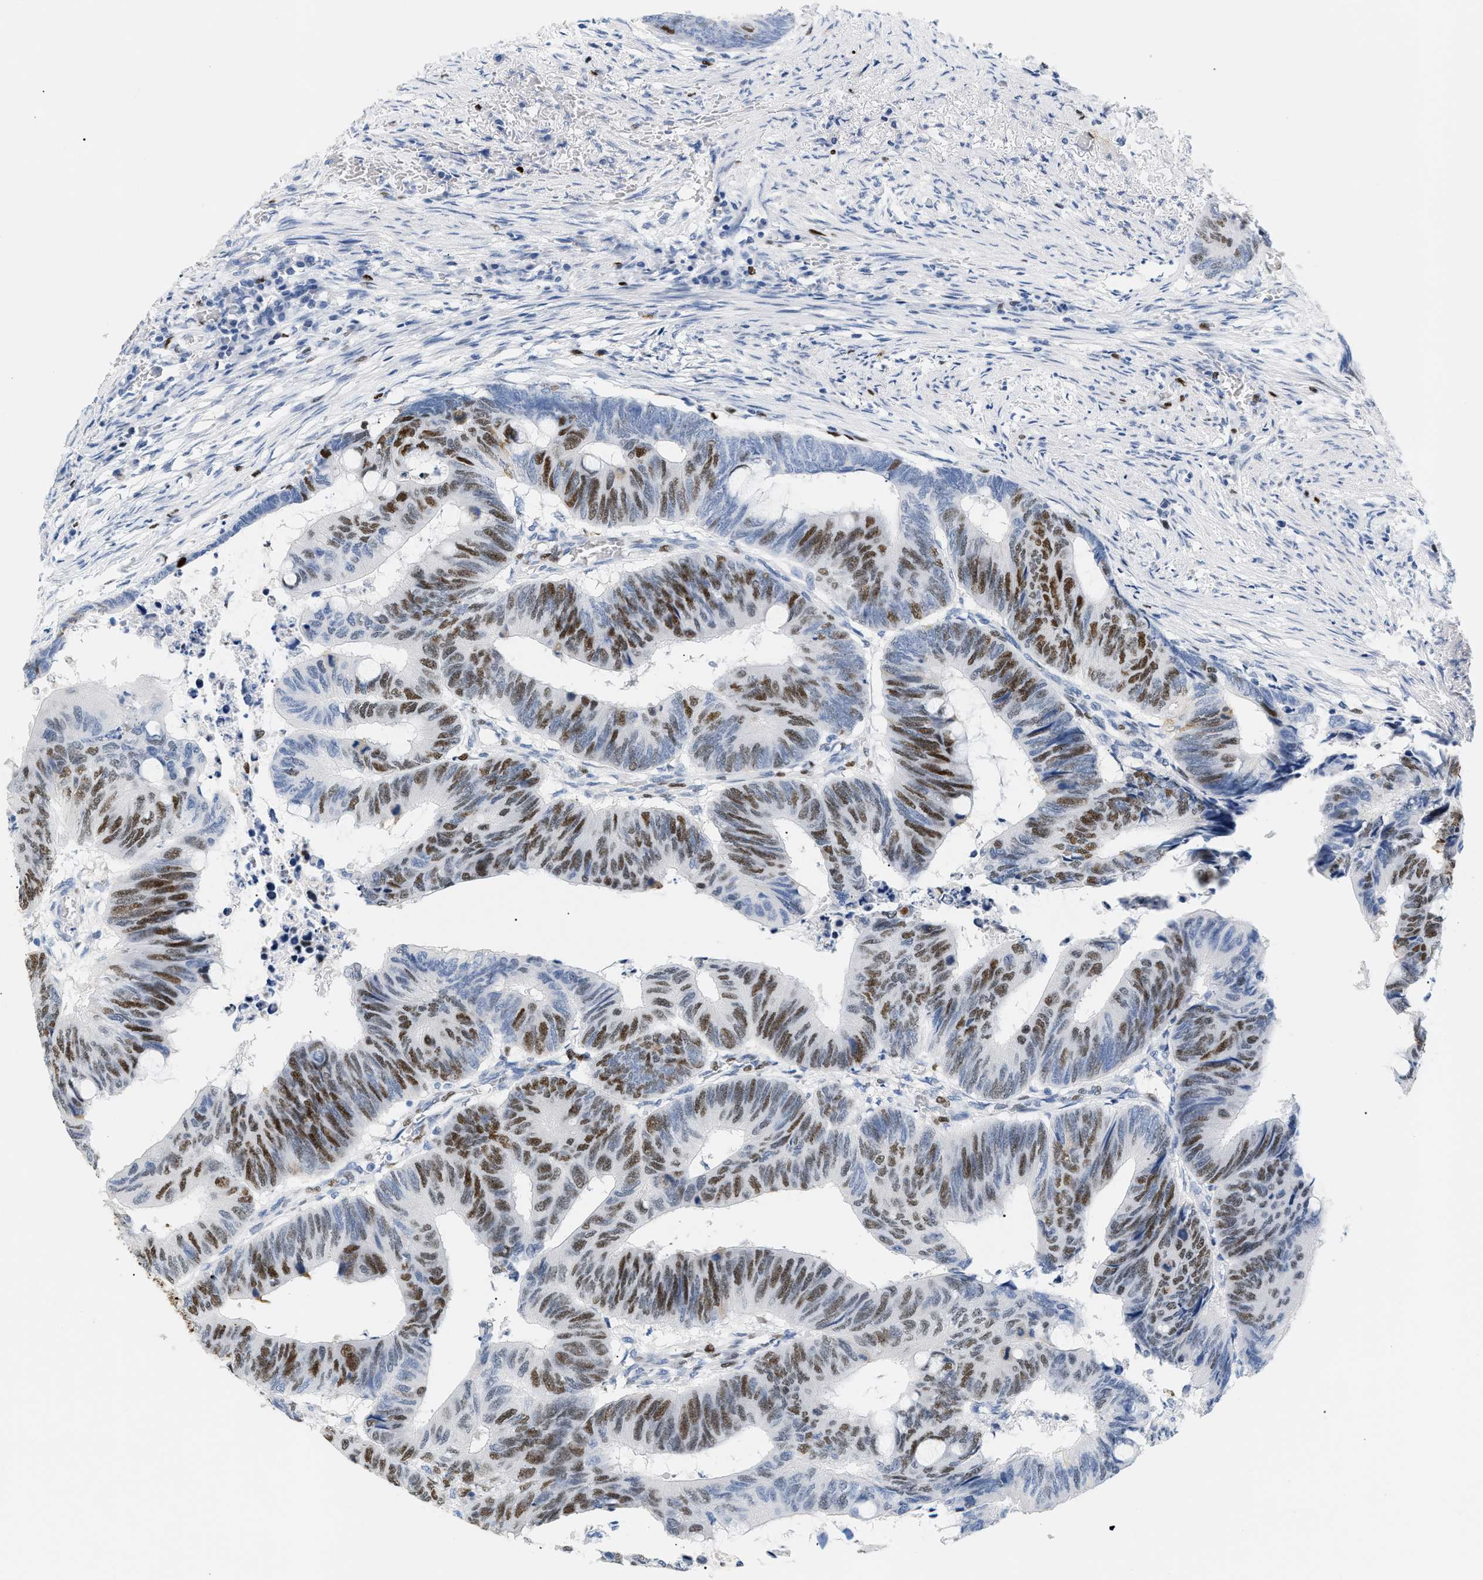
{"staining": {"intensity": "strong", "quantity": "25%-75%", "location": "nuclear"}, "tissue": "colorectal cancer", "cell_type": "Tumor cells", "image_type": "cancer", "snomed": [{"axis": "morphology", "description": "Normal tissue, NOS"}, {"axis": "morphology", "description": "Adenocarcinoma, NOS"}, {"axis": "topography", "description": "Rectum"}, {"axis": "topography", "description": "Peripheral nerve tissue"}], "caption": "Strong nuclear positivity is seen in approximately 25%-75% of tumor cells in colorectal adenocarcinoma. The staining was performed using DAB, with brown indicating positive protein expression. Nuclei are stained blue with hematoxylin.", "gene": "MCM7", "patient": {"sex": "male", "age": 92}}